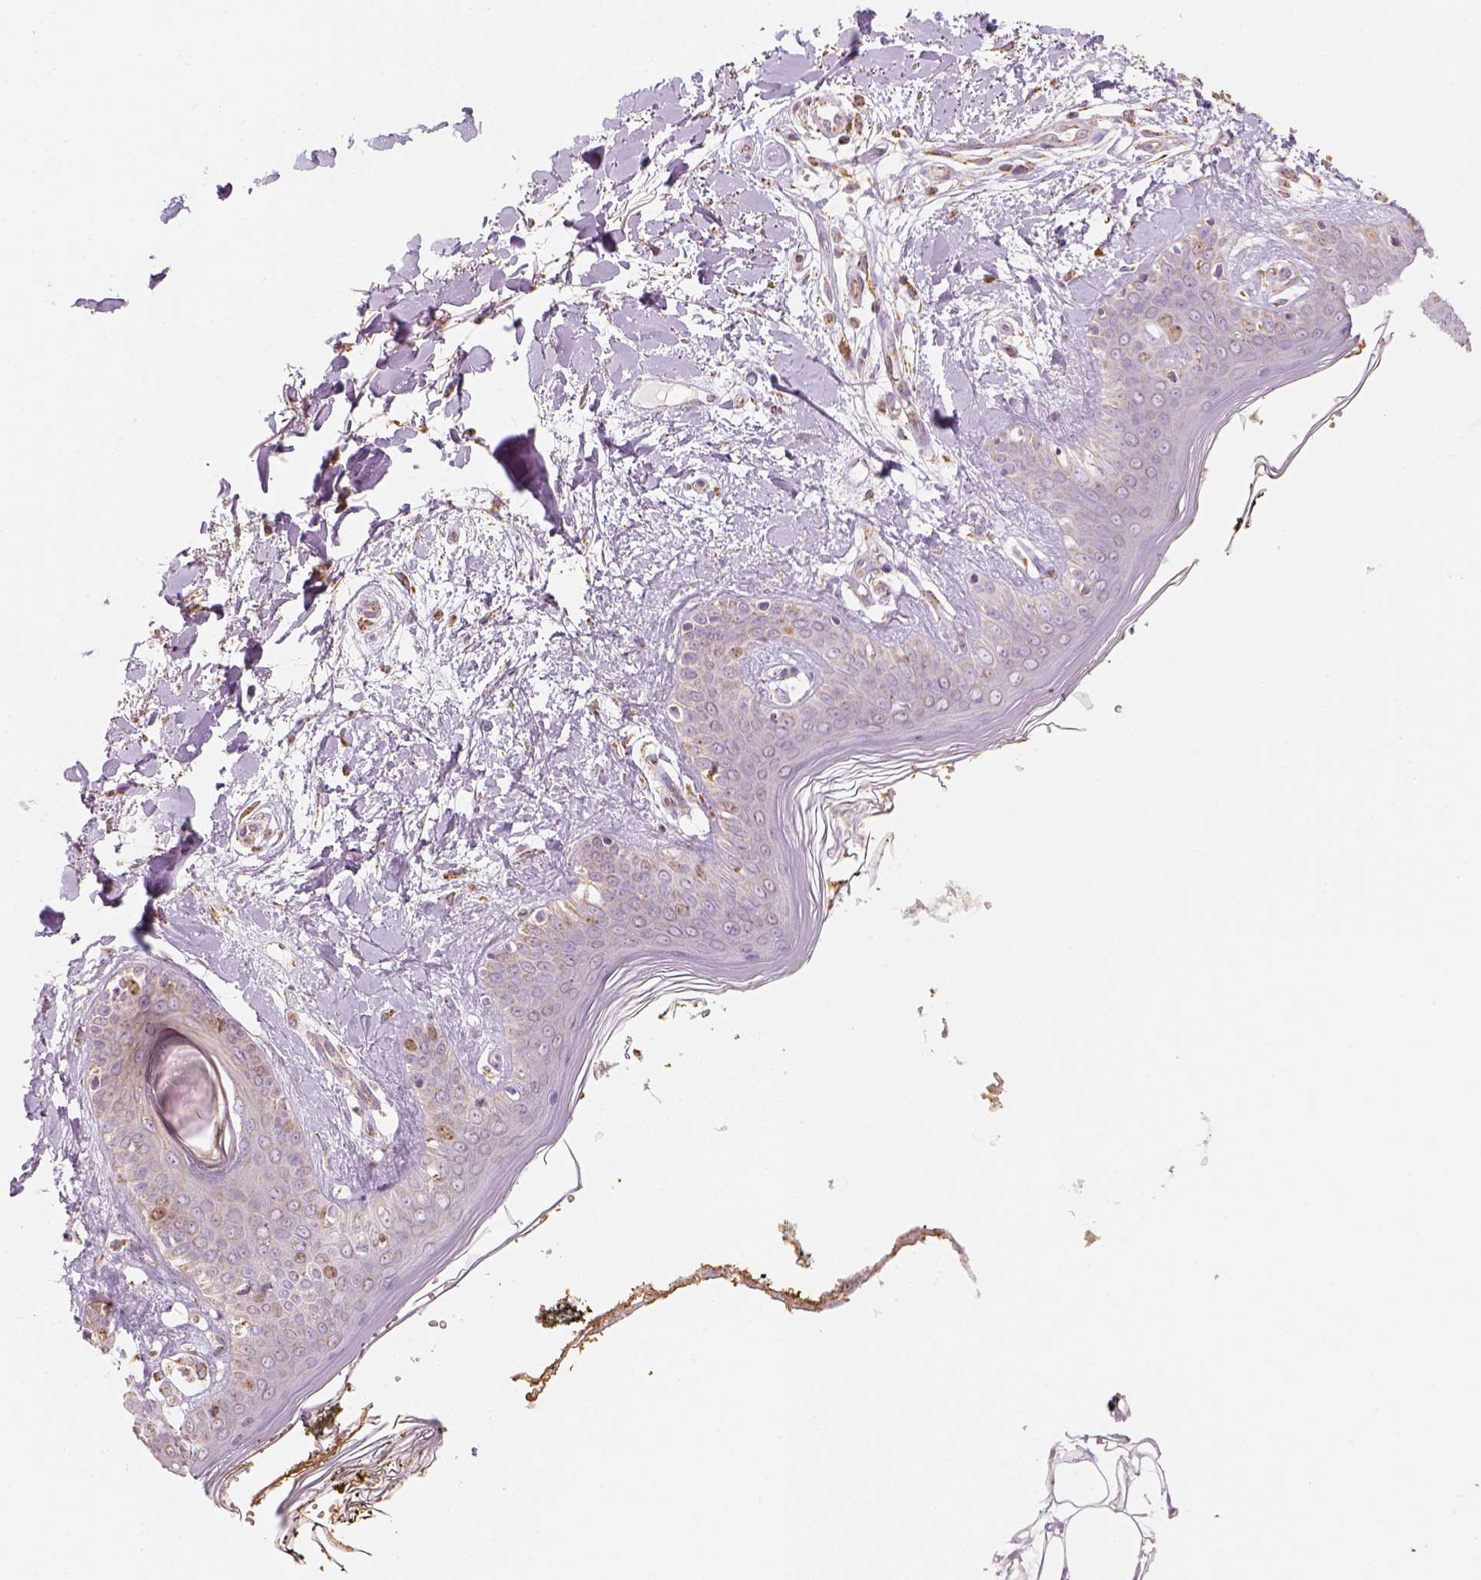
{"staining": {"intensity": "negative", "quantity": "none", "location": "none"}, "tissue": "skin", "cell_type": "Fibroblasts", "image_type": "normal", "snomed": [{"axis": "morphology", "description": "Normal tissue, NOS"}, {"axis": "topography", "description": "Skin"}], "caption": "Fibroblasts show no significant staining in normal skin. Brightfield microscopy of IHC stained with DAB (brown) and hematoxylin (blue), captured at high magnification.", "gene": "LCA5", "patient": {"sex": "female", "age": 34}}